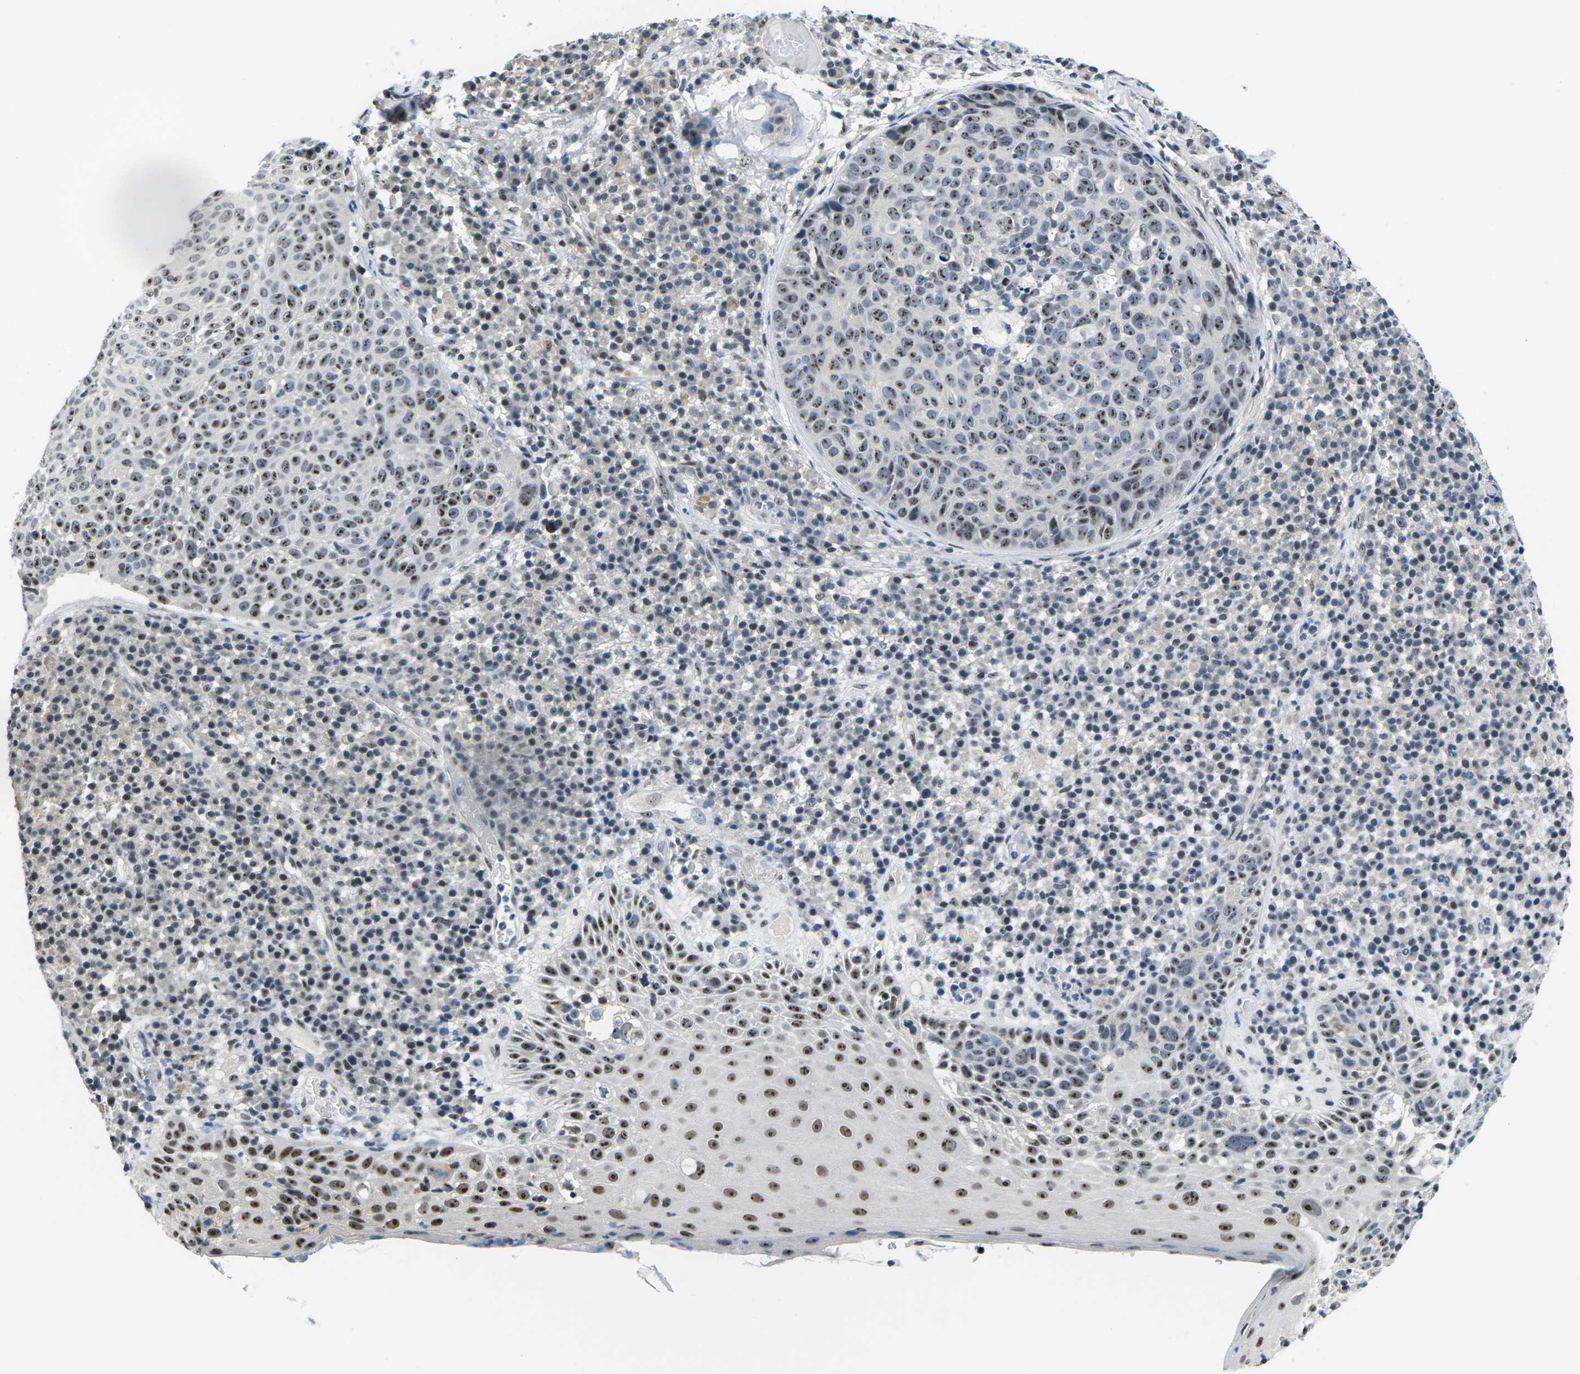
{"staining": {"intensity": "strong", "quantity": ">75%", "location": "nuclear"}, "tissue": "skin cancer", "cell_type": "Tumor cells", "image_type": "cancer", "snomed": [{"axis": "morphology", "description": "Squamous cell carcinoma in situ, NOS"}, {"axis": "morphology", "description": "Squamous cell carcinoma, NOS"}, {"axis": "topography", "description": "Skin"}], "caption": "Squamous cell carcinoma (skin) tissue exhibits strong nuclear staining in approximately >75% of tumor cells, visualized by immunohistochemistry.", "gene": "NSRP1", "patient": {"sex": "male", "age": 93}}